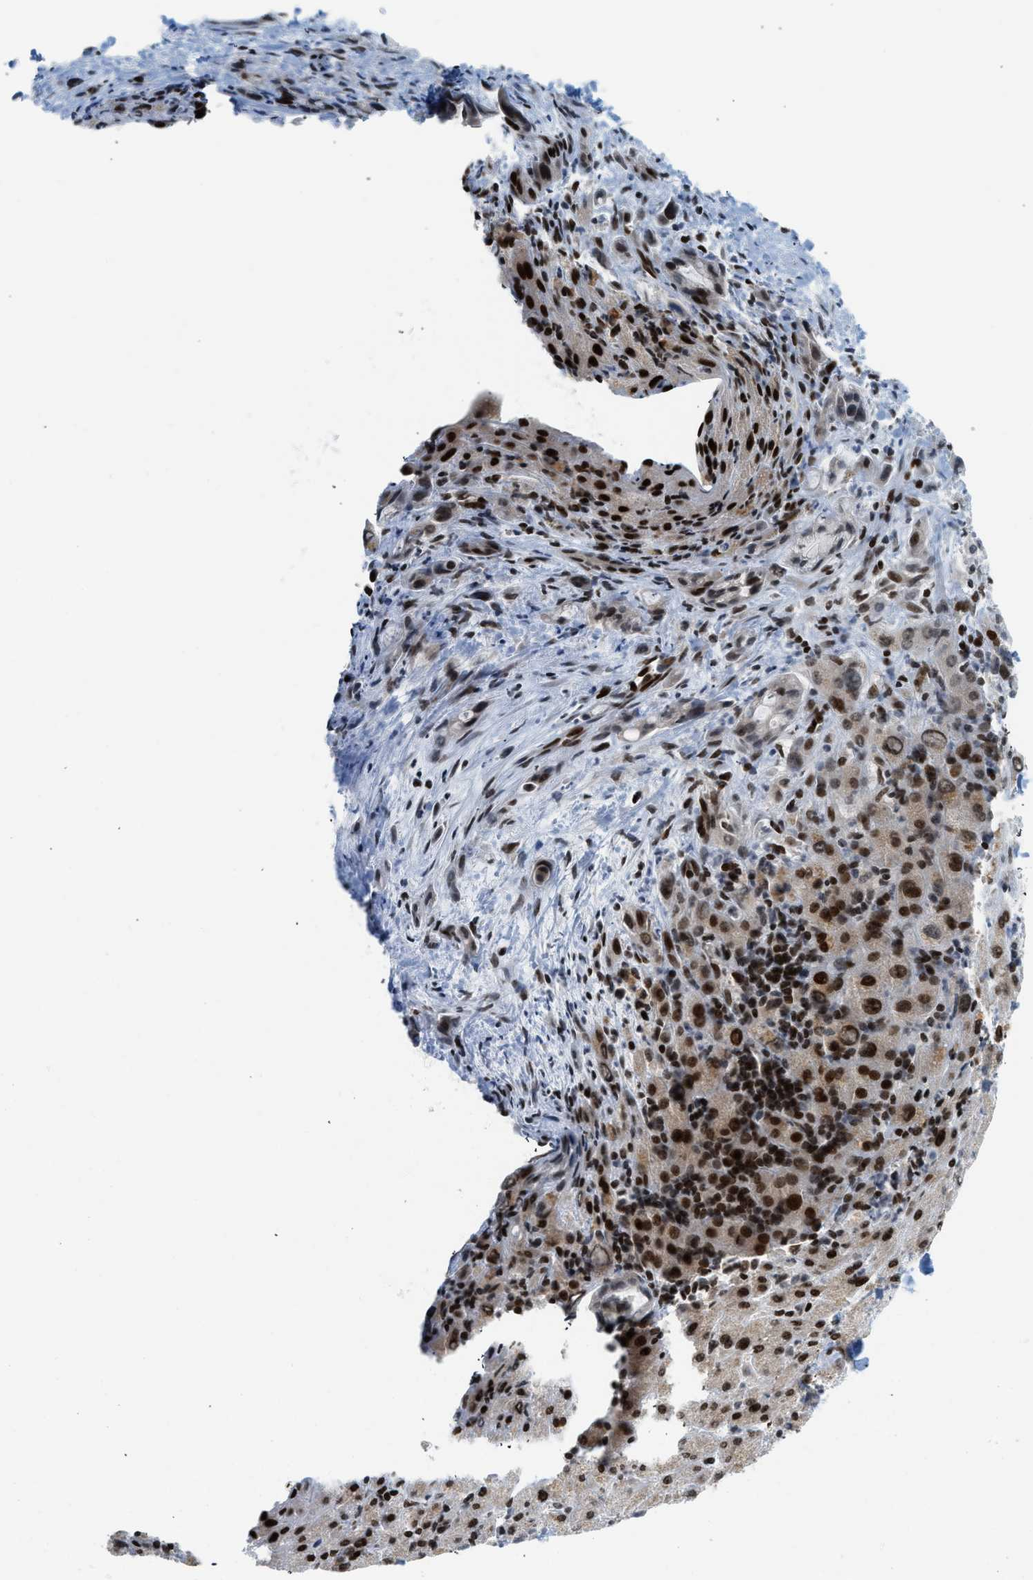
{"staining": {"intensity": "strong", "quantity": ">75%", "location": "nuclear"}, "tissue": "liver cancer", "cell_type": "Tumor cells", "image_type": "cancer", "snomed": [{"axis": "morphology", "description": "Cholangiocarcinoma"}, {"axis": "topography", "description": "Liver"}], "caption": "IHC histopathology image of human cholangiocarcinoma (liver) stained for a protein (brown), which exhibits high levels of strong nuclear staining in about >75% of tumor cells.", "gene": "ZNF22", "patient": {"sex": "female", "age": 72}}